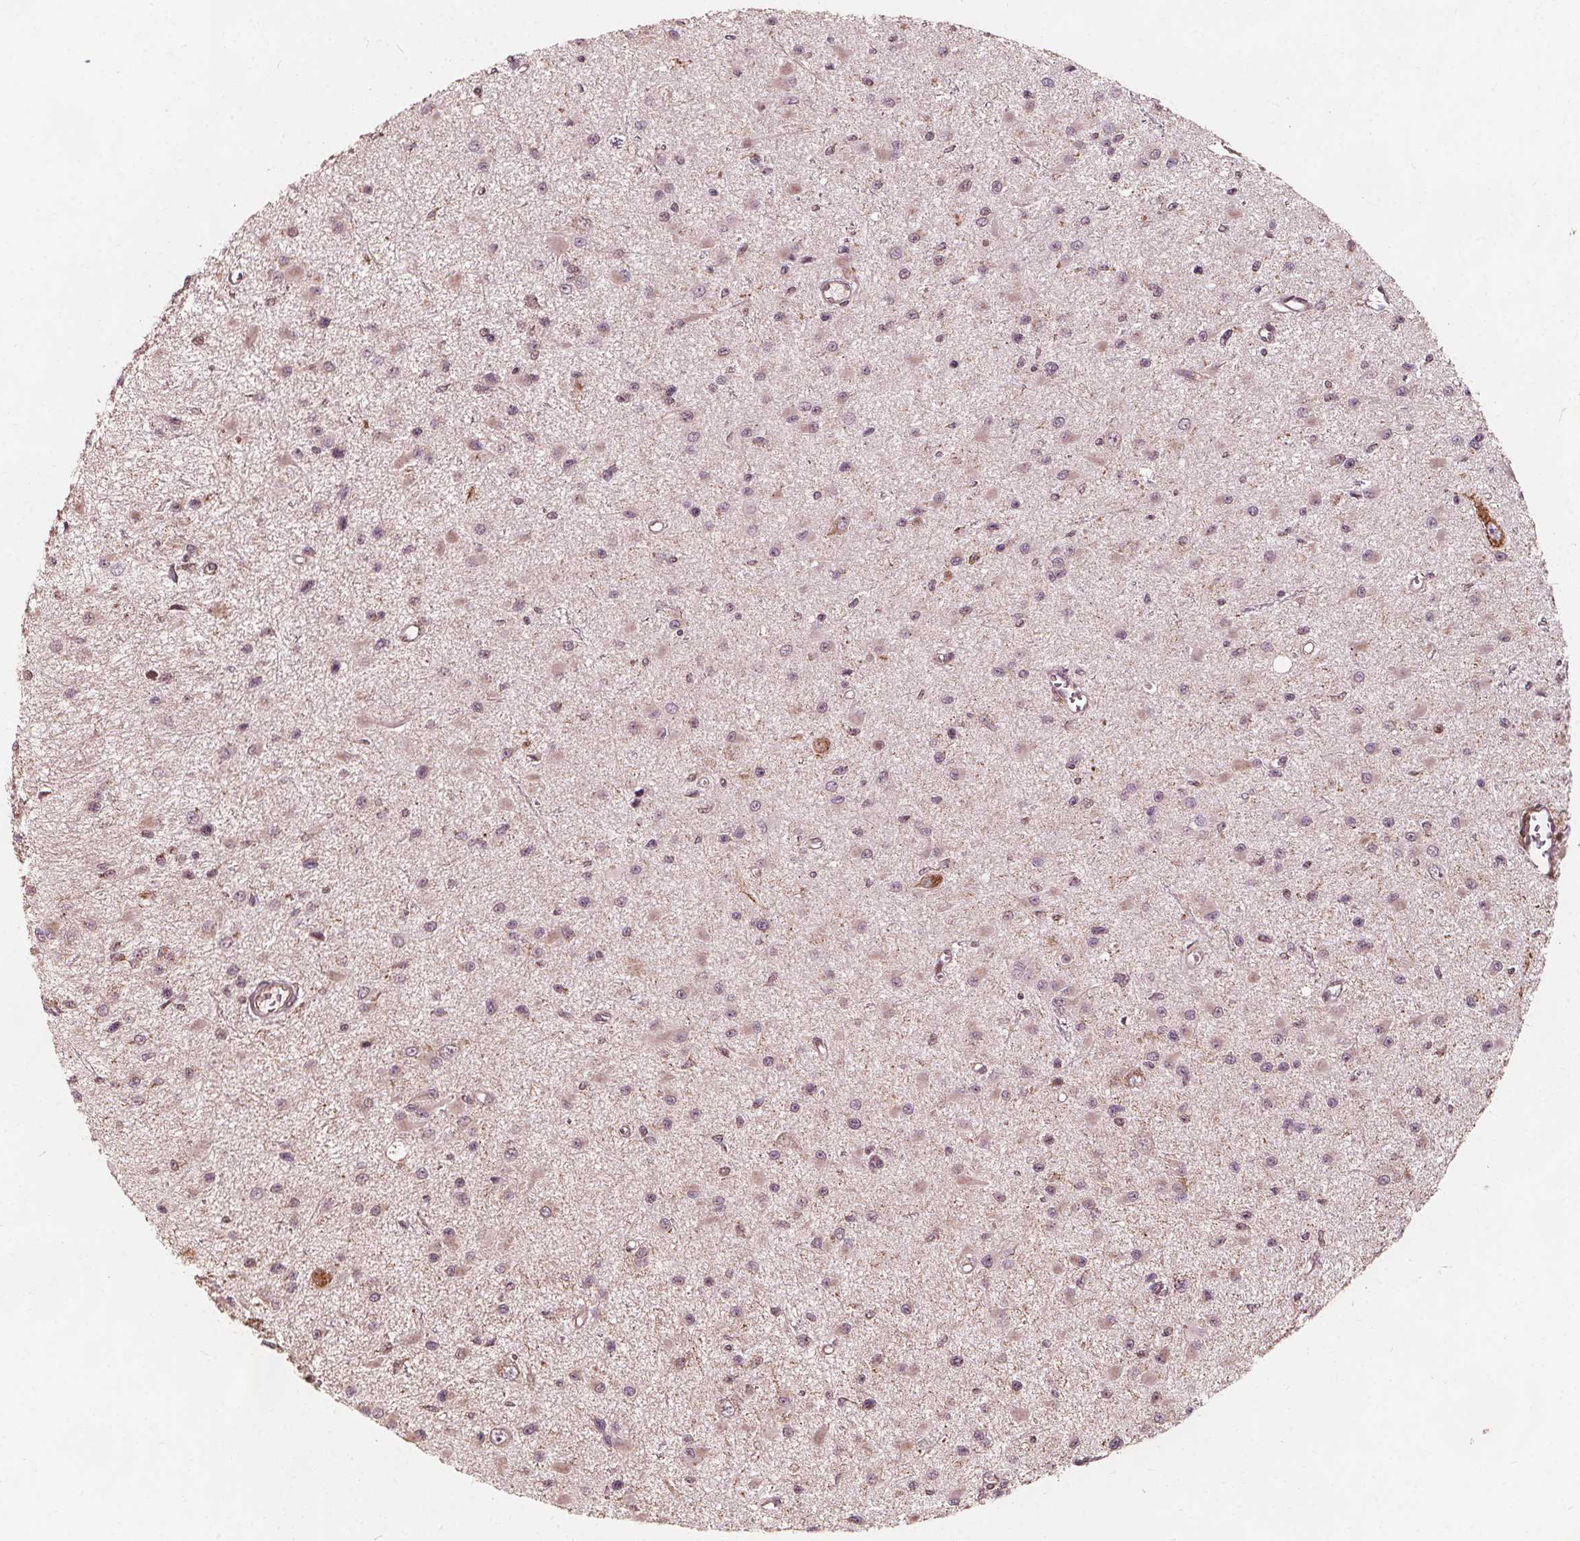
{"staining": {"intensity": "negative", "quantity": "none", "location": "none"}, "tissue": "glioma", "cell_type": "Tumor cells", "image_type": "cancer", "snomed": [{"axis": "morphology", "description": "Glioma, malignant, High grade"}, {"axis": "topography", "description": "Brain"}], "caption": "Immunohistochemistry micrograph of high-grade glioma (malignant) stained for a protein (brown), which reveals no positivity in tumor cells. (Brightfield microscopy of DAB (3,3'-diaminobenzidine) immunohistochemistry at high magnification).", "gene": "AIP", "patient": {"sex": "male", "age": 54}}